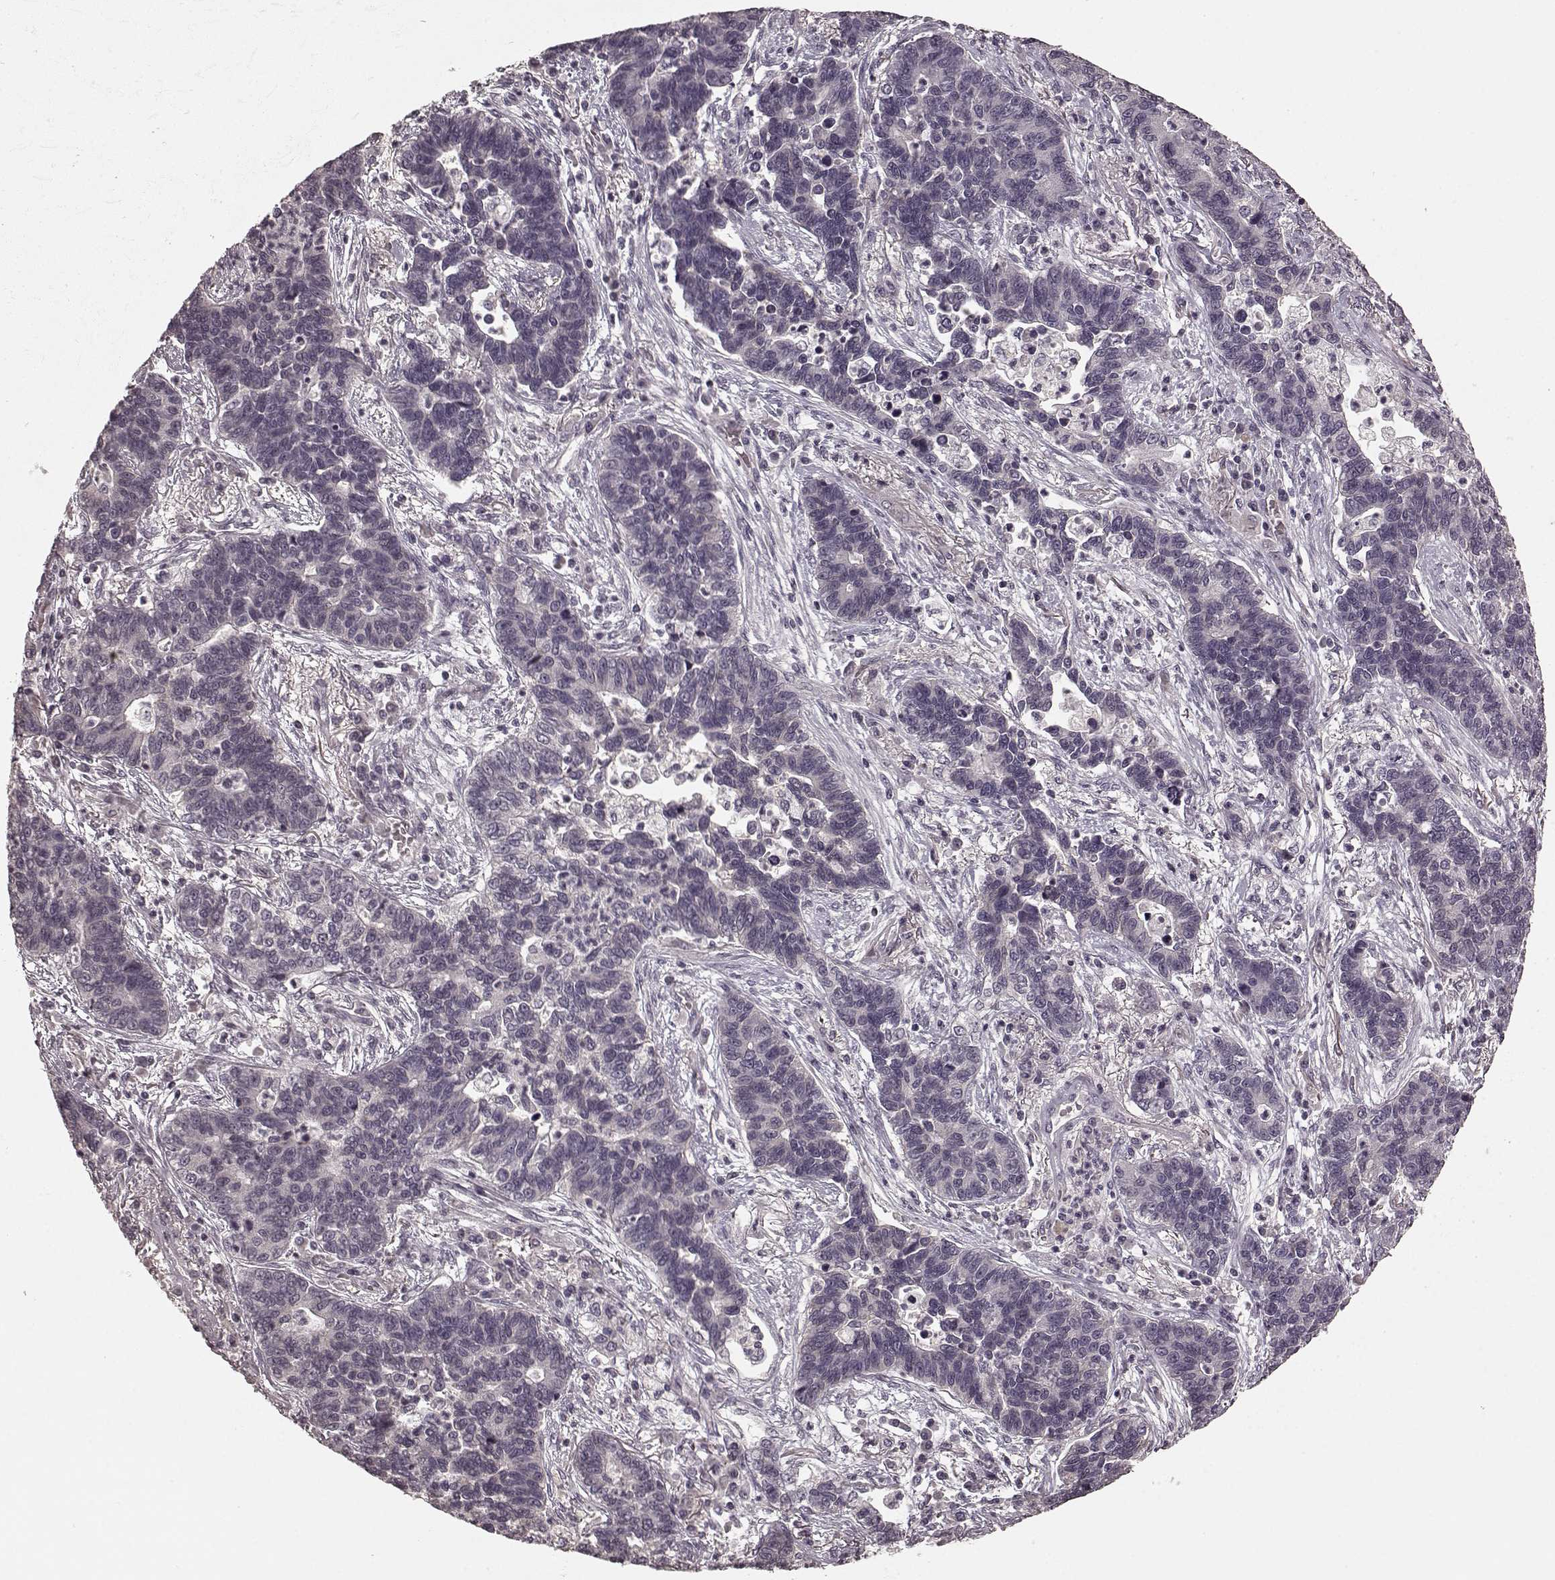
{"staining": {"intensity": "negative", "quantity": "none", "location": "none"}, "tissue": "lung cancer", "cell_type": "Tumor cells", "image_type": "cancer", "snomed": [{"axis": "morphology", "description": "Adenocarcinoma, NOS"}, {"axis": "topography", "description": "Lung"}], "caption": "The photomicrograph demonstrates no staining of tumor cells in lung cancer.", "gene": "PRKCE", "patient": {"sex": "female", "age": 57}}